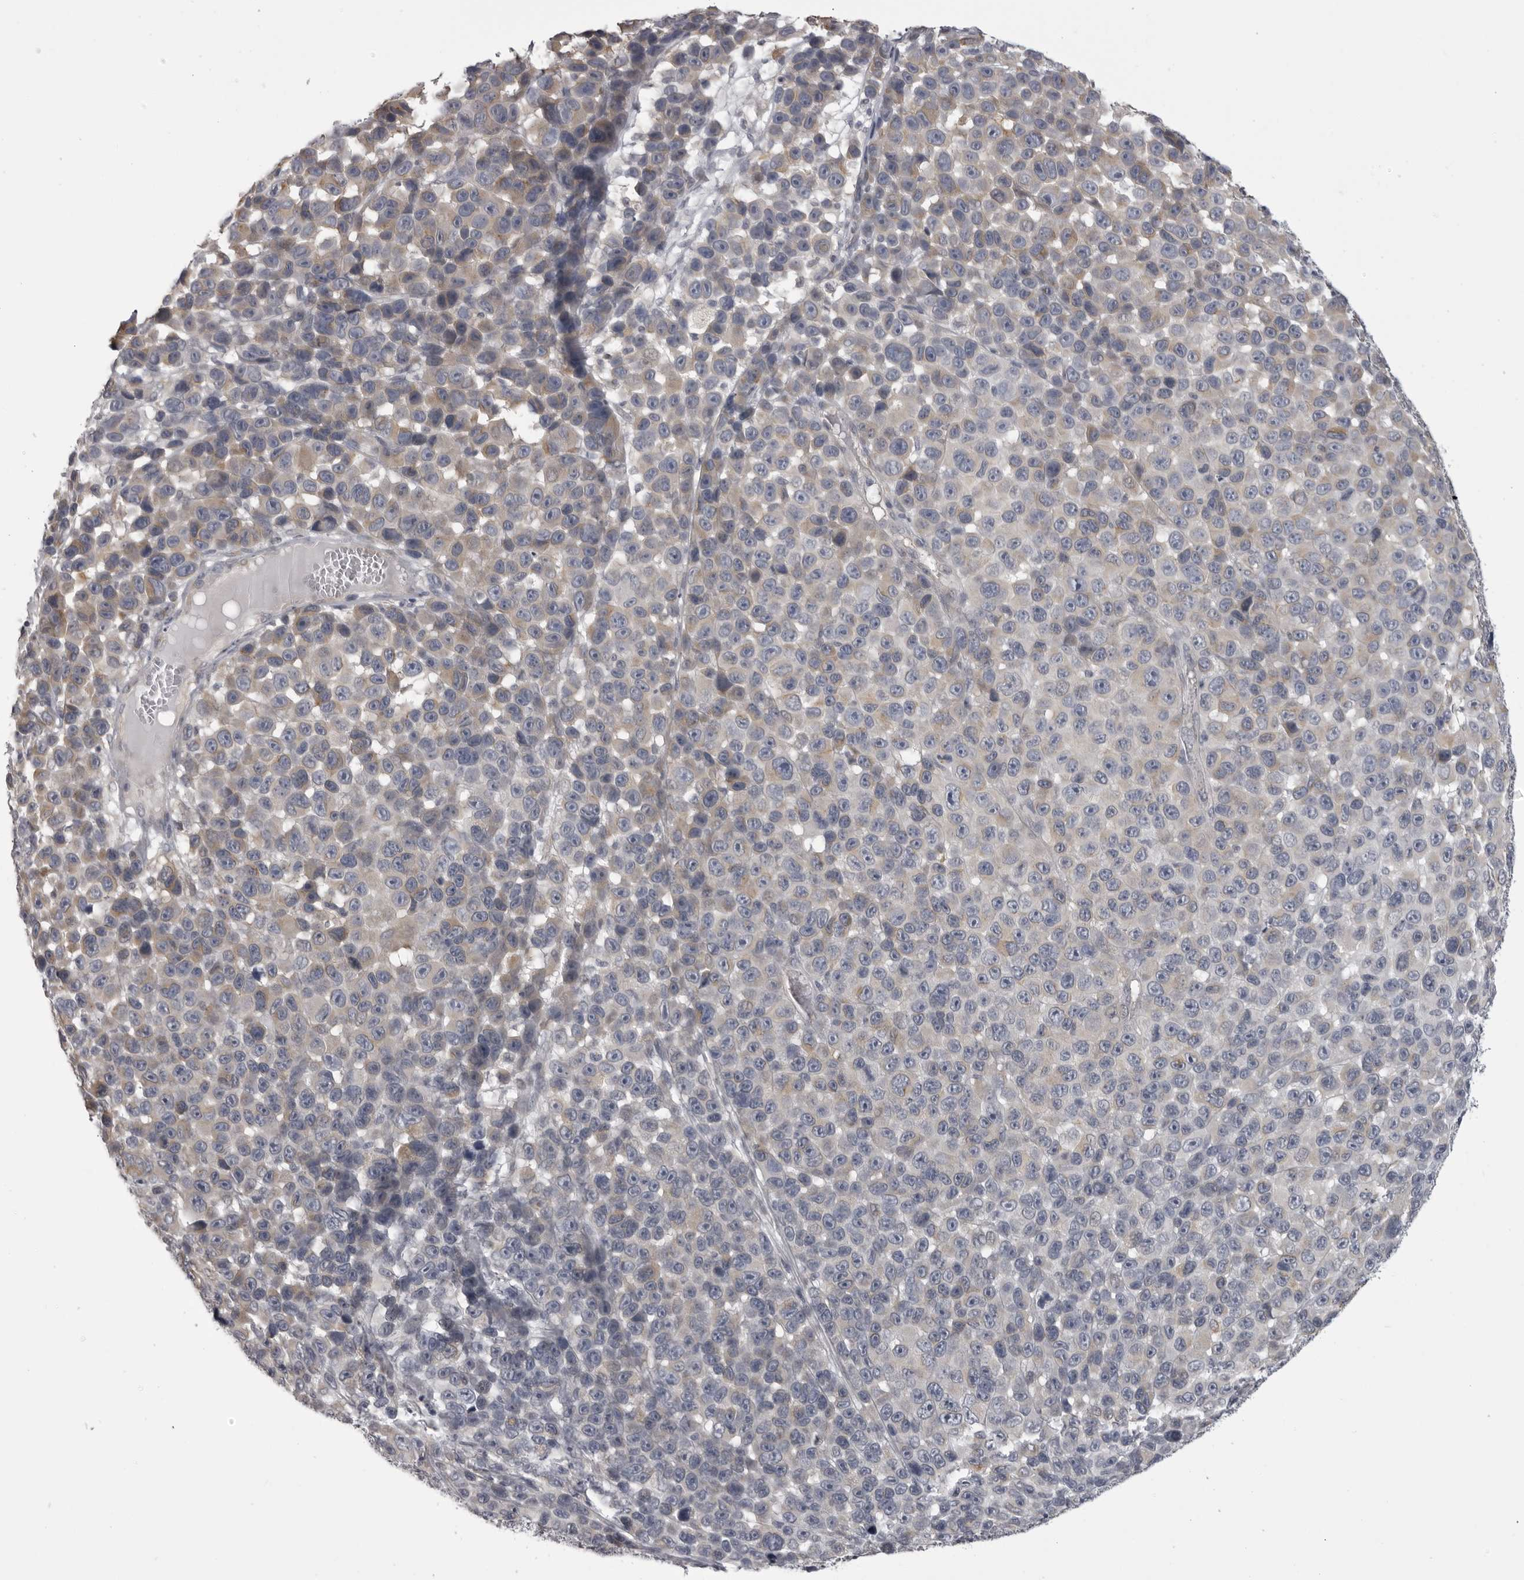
{"staining": {"intensity": "weak", "quantity": "25%-75%", "location": "cytoplasmic/membranous"}, "tissue": "melanoma", "cell_type": "Tumor cells", "image_type": "cancer", "snomed": [{"axis": "morphology", "description": "Malignant melanoma, NOS"}, {"axis": "topography", "description": "Skin"}], "caption": "Melanoma tissue displays weak cytoplasmic/membranous expression in about 25%-75% of tumor cells The staining was performed using DAB to visualize the protein expression in brown, while the nuclei were stained in blue with hematoxylin (Magnification: 20x).", "gene": "EPHA10", "patient": {"sex": "male", "age": 53}}